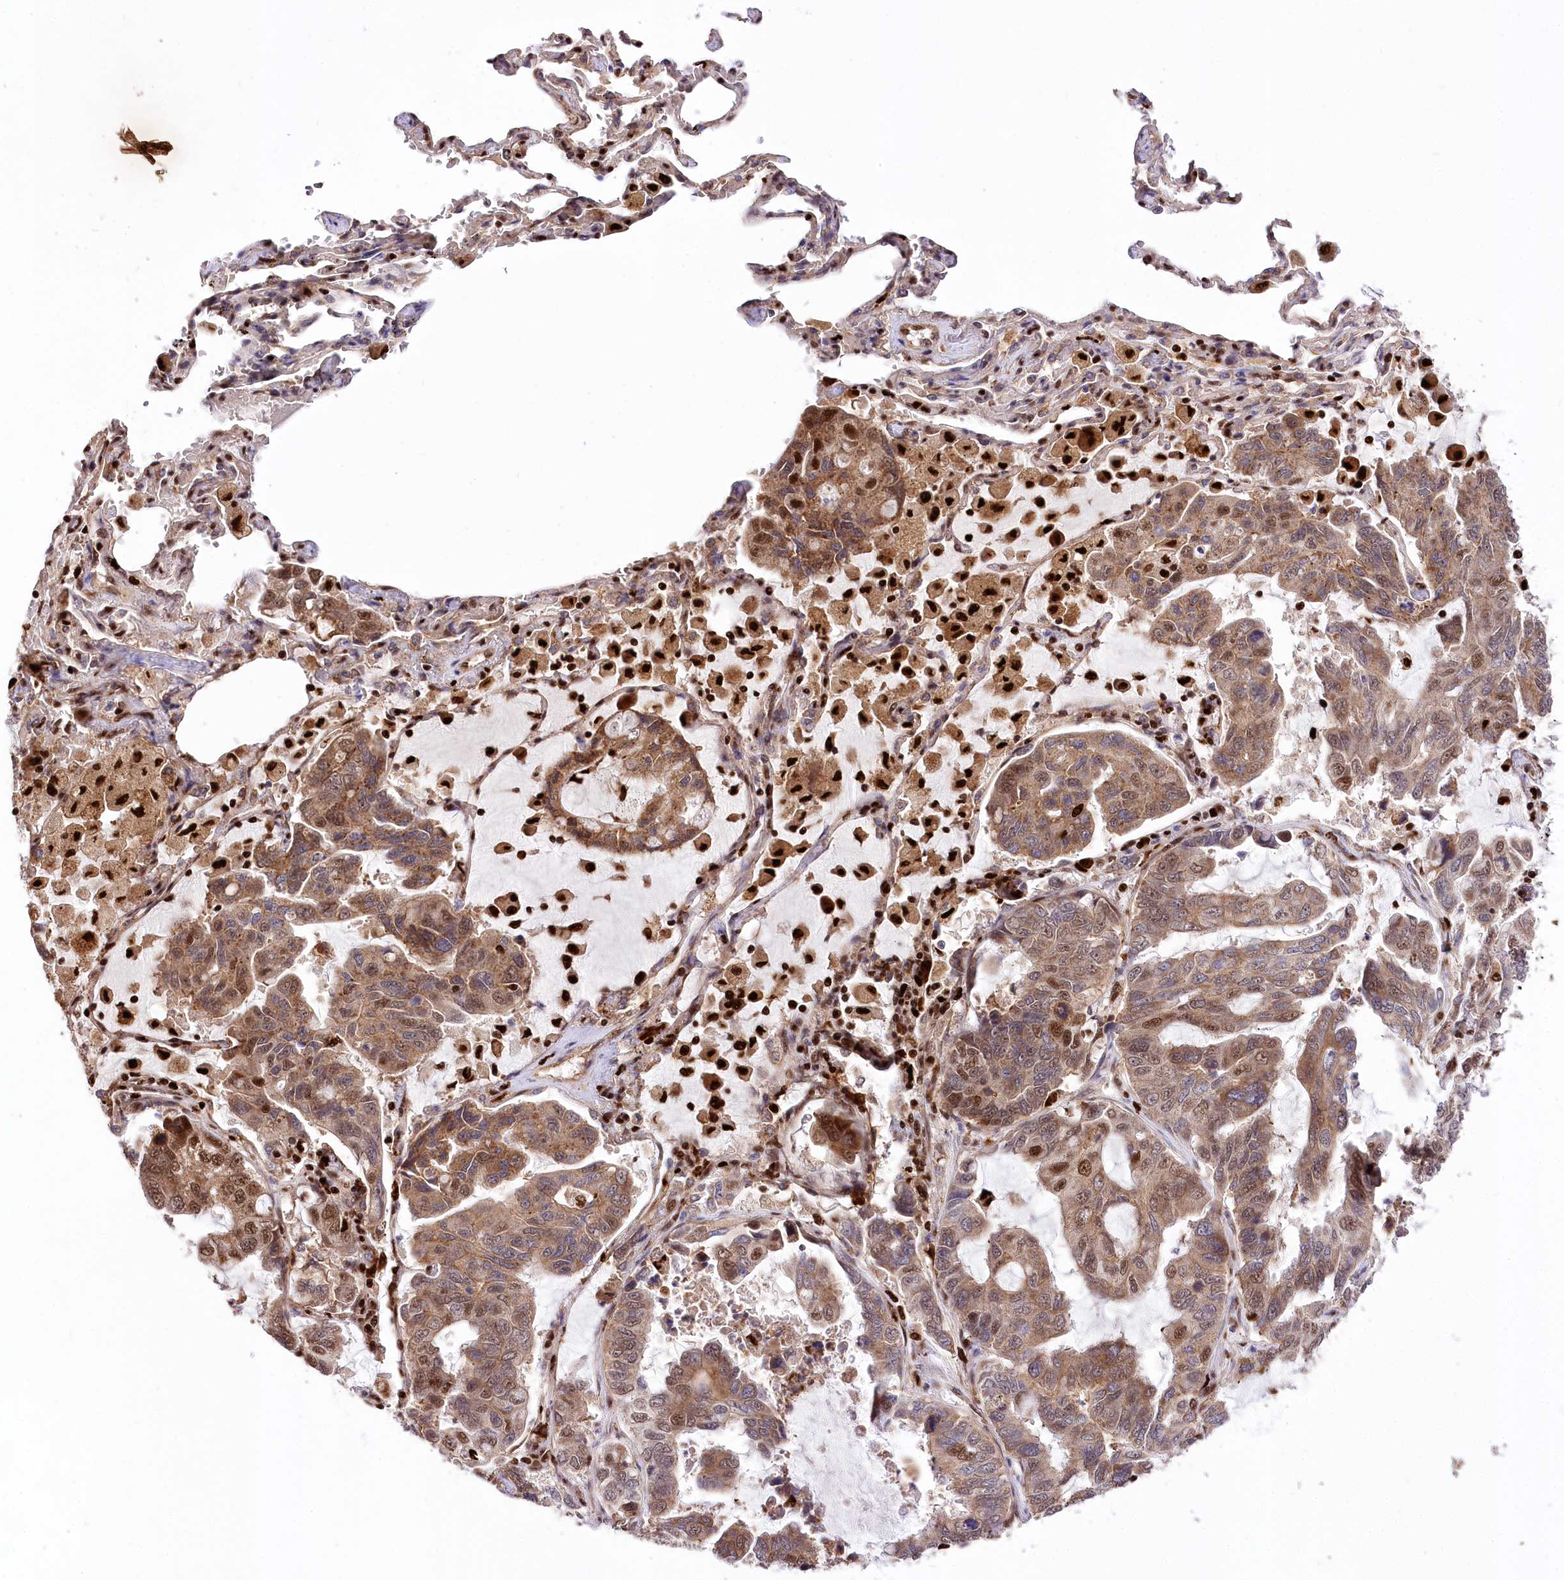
{"staining": {"intensity": "moderate", "quantity": ">75%", "location": "cytoplasmic/membranous,nuclear"}, "tissue": "lung cancer", "cell_type": "Tumor cells", "image_type": "cancer", "snomed": [{"axis": "morphology", "description": "Adenocarcinoma, NOS"}, {"axis": "topography", "description": "Lung"}], "caption": "A high-resolution photomicrograph shows immunohistochemistry (IHC) staining of adenocarcinoma (lung), which demonstrates moderate cytoplasmic/membranous and nuclear positivity in about >75% of tumor cells.", "gene": "FIGN", "patient": {"sex": "male", "age": 64}}